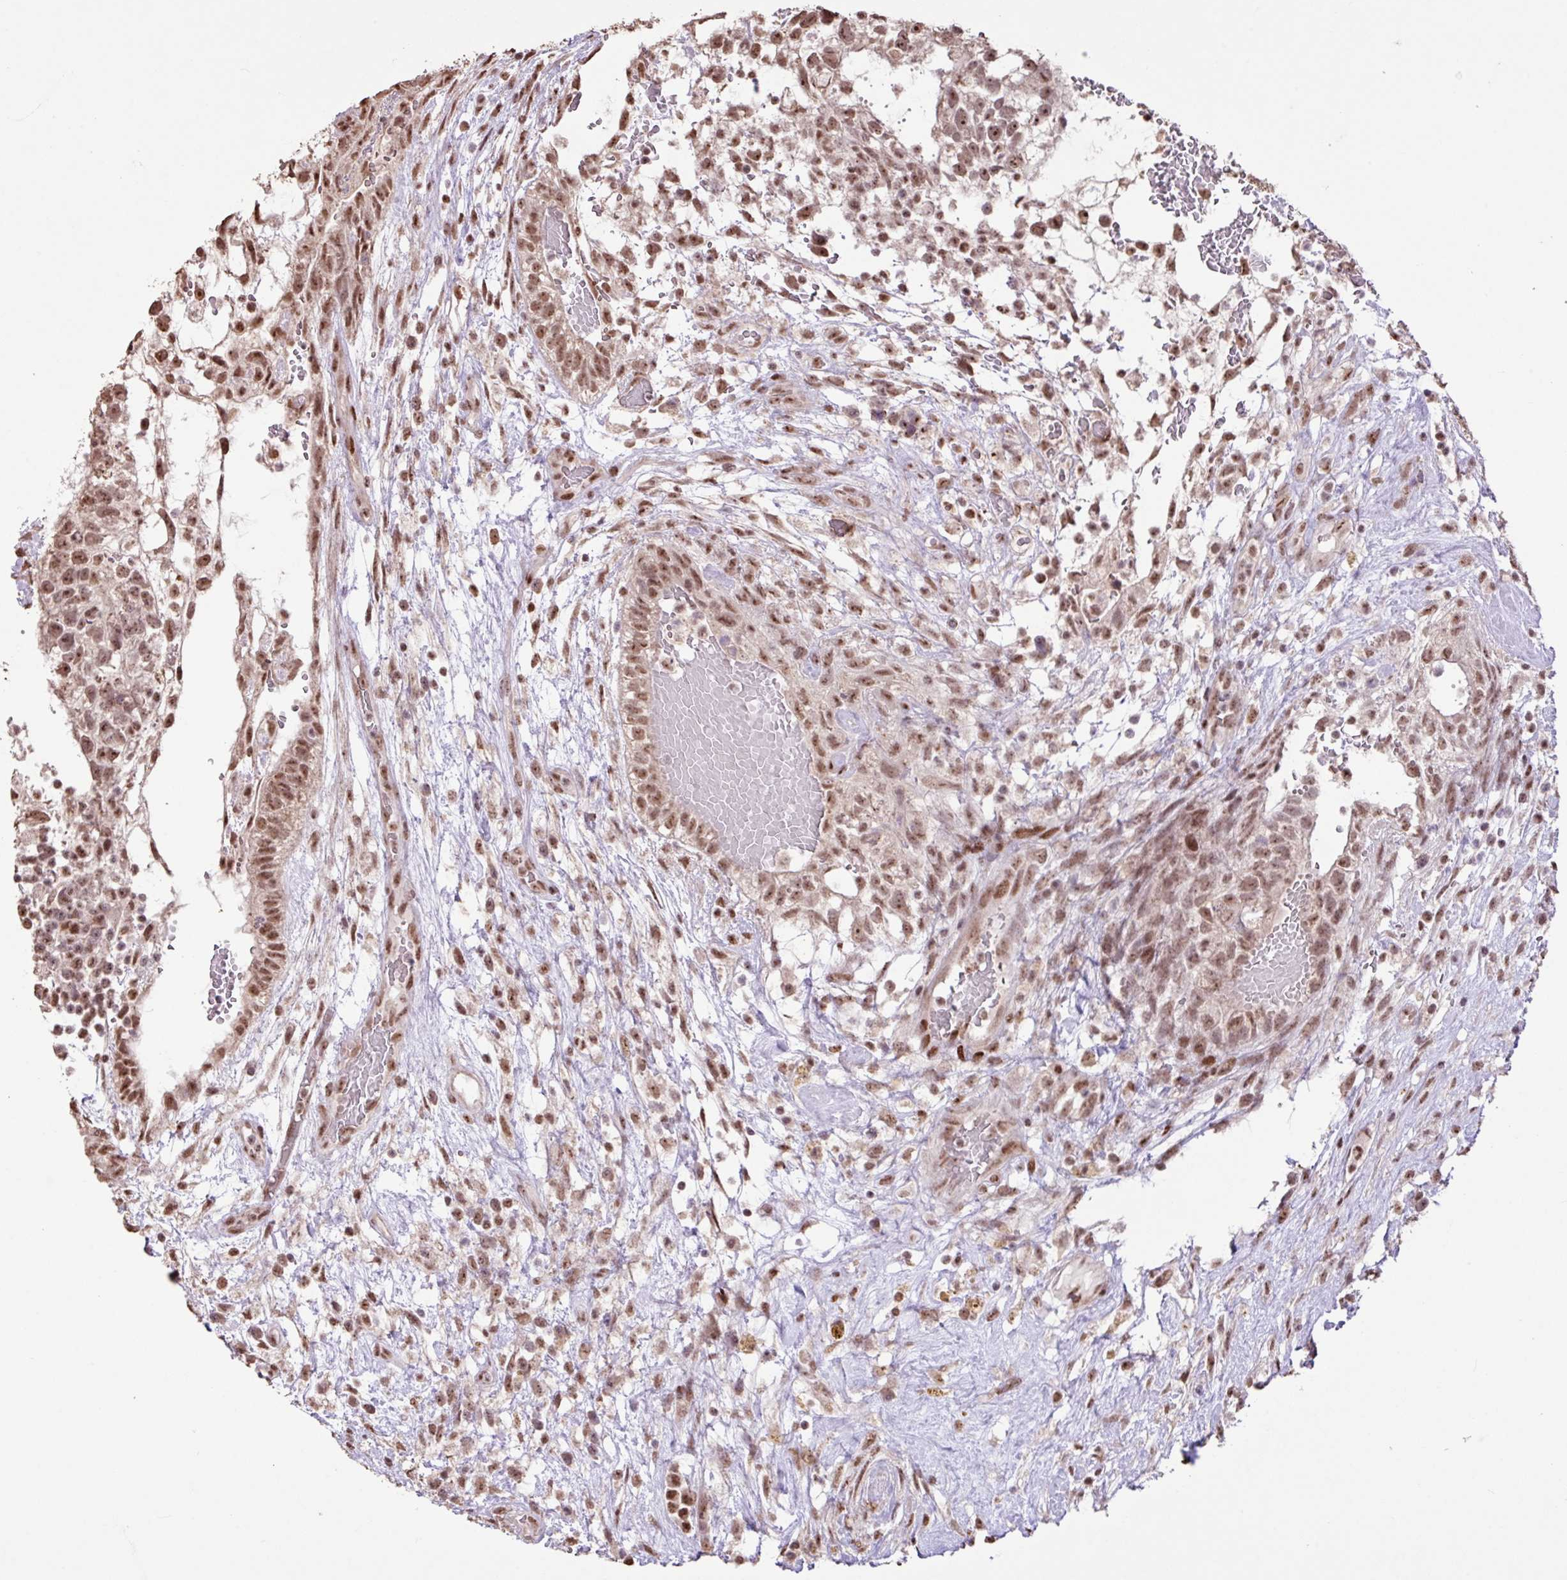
{"staining": {"intensity": "moderate", "quantity": ">75%", "location": "nuclear"}, "tissue": "testis cancer", "cell_type": "Tumor cells", "image_type": "cancer", "snomed": [{"axis": "morphology", "description": "Normal tissue, NOS"}, {"axis": "morphology", "description": "Carcinoma, Embryonal, NOS"}, {"axis": "topography", "description": "Testis"}], "caption": "Immunohistochemical staining of testis cancer displays moderate nuclear protein positivity in about >75% of tumor cells.", "gene": "ZNF709", "patient": {"sex": "male", "age": 32}}